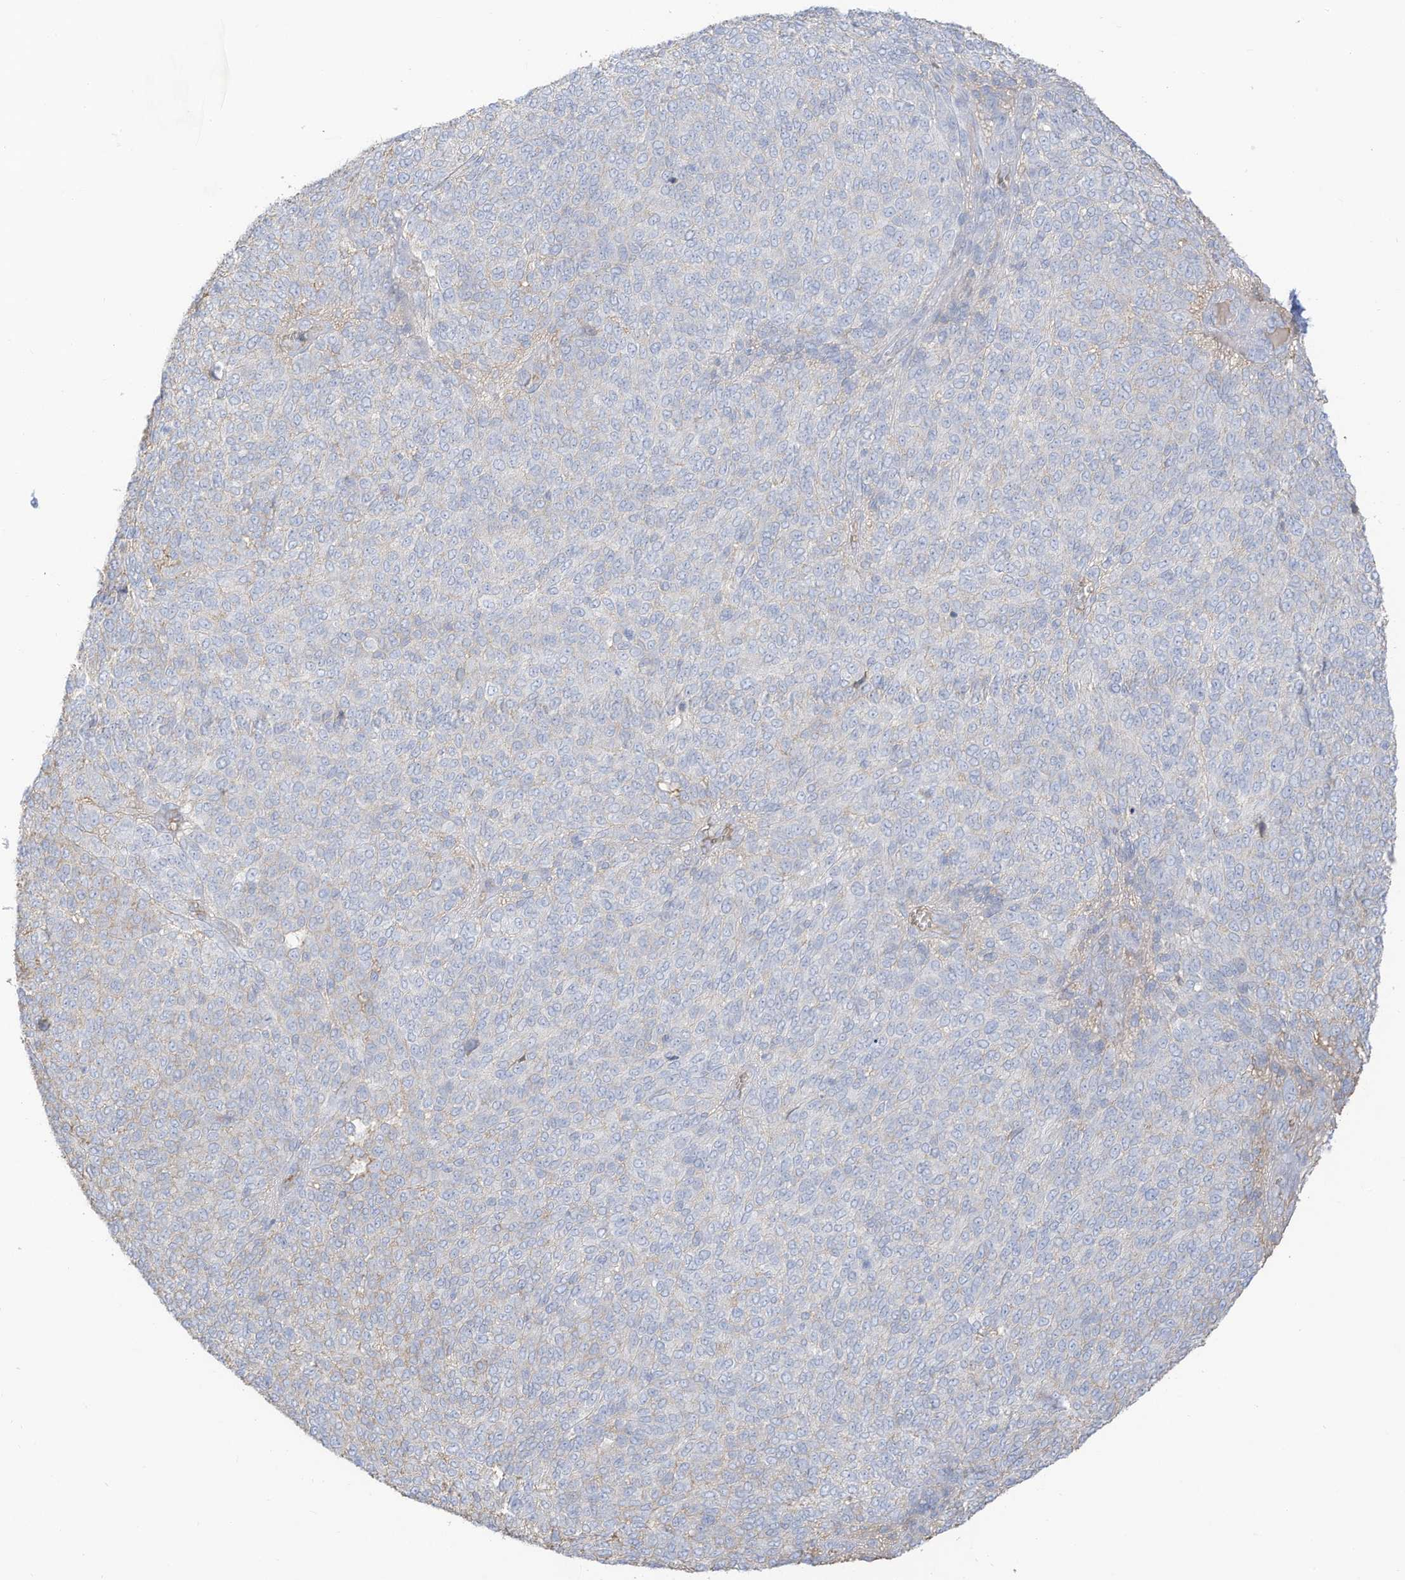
{"staining": {"intensity": "negative", "quantity": "none", "location": "none"}, "tissue": "melanoma", "cell_type": "Tumor cells", "image_type": "cancer", "snomed": [{"axis": "morphology", "description": "Malignant melanoma, NOS"}, {"axis": "topography", "description": "Skin"}], "caption": "A high-resolution image shows immunohistochemistry (IHC) staining of melanoma, which exhibits no significant expression in tumor cells.", "gene": "HSD17B13", "patient": {"sex": "male", "age": 49}}